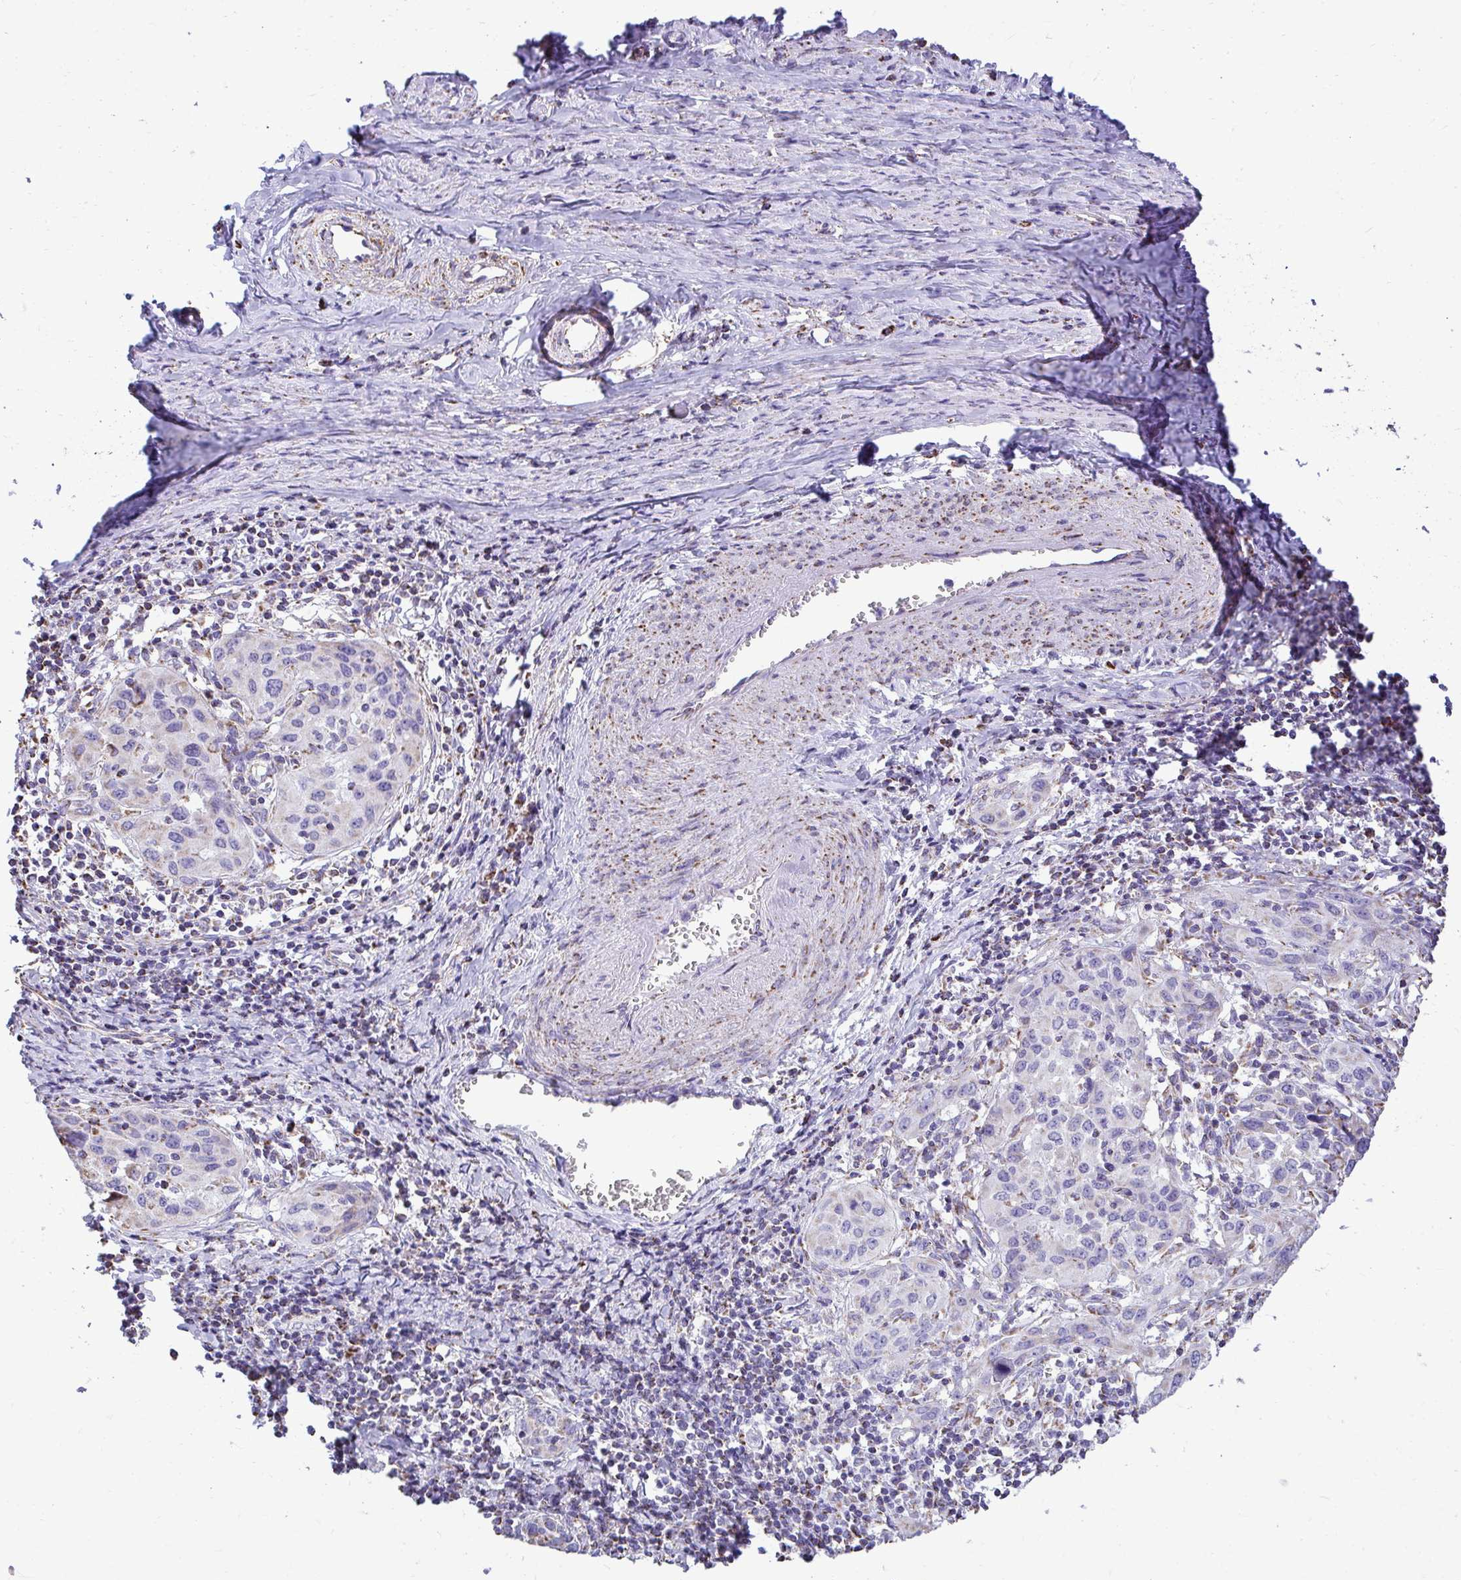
{"staining": {"intensity": "weak", "quantity": "<25%", "location": "cytoplasmic/membranous"}, "tissue": "cervical cancer", "cell_type": "Tumor cells", "image_type": "cancer", "snomed": [{"axis": "morphology", "description": "Squamous cell carcinoma, NOS"}, {"axis": "topography", "description": "Cervix"}], "caption": "An IHC image of cervical cancer is shown. There is no staining in tumor cells of cervical cancer.", "gene": "MPZL2", "patient": {"sex": "female", "age": 51}}